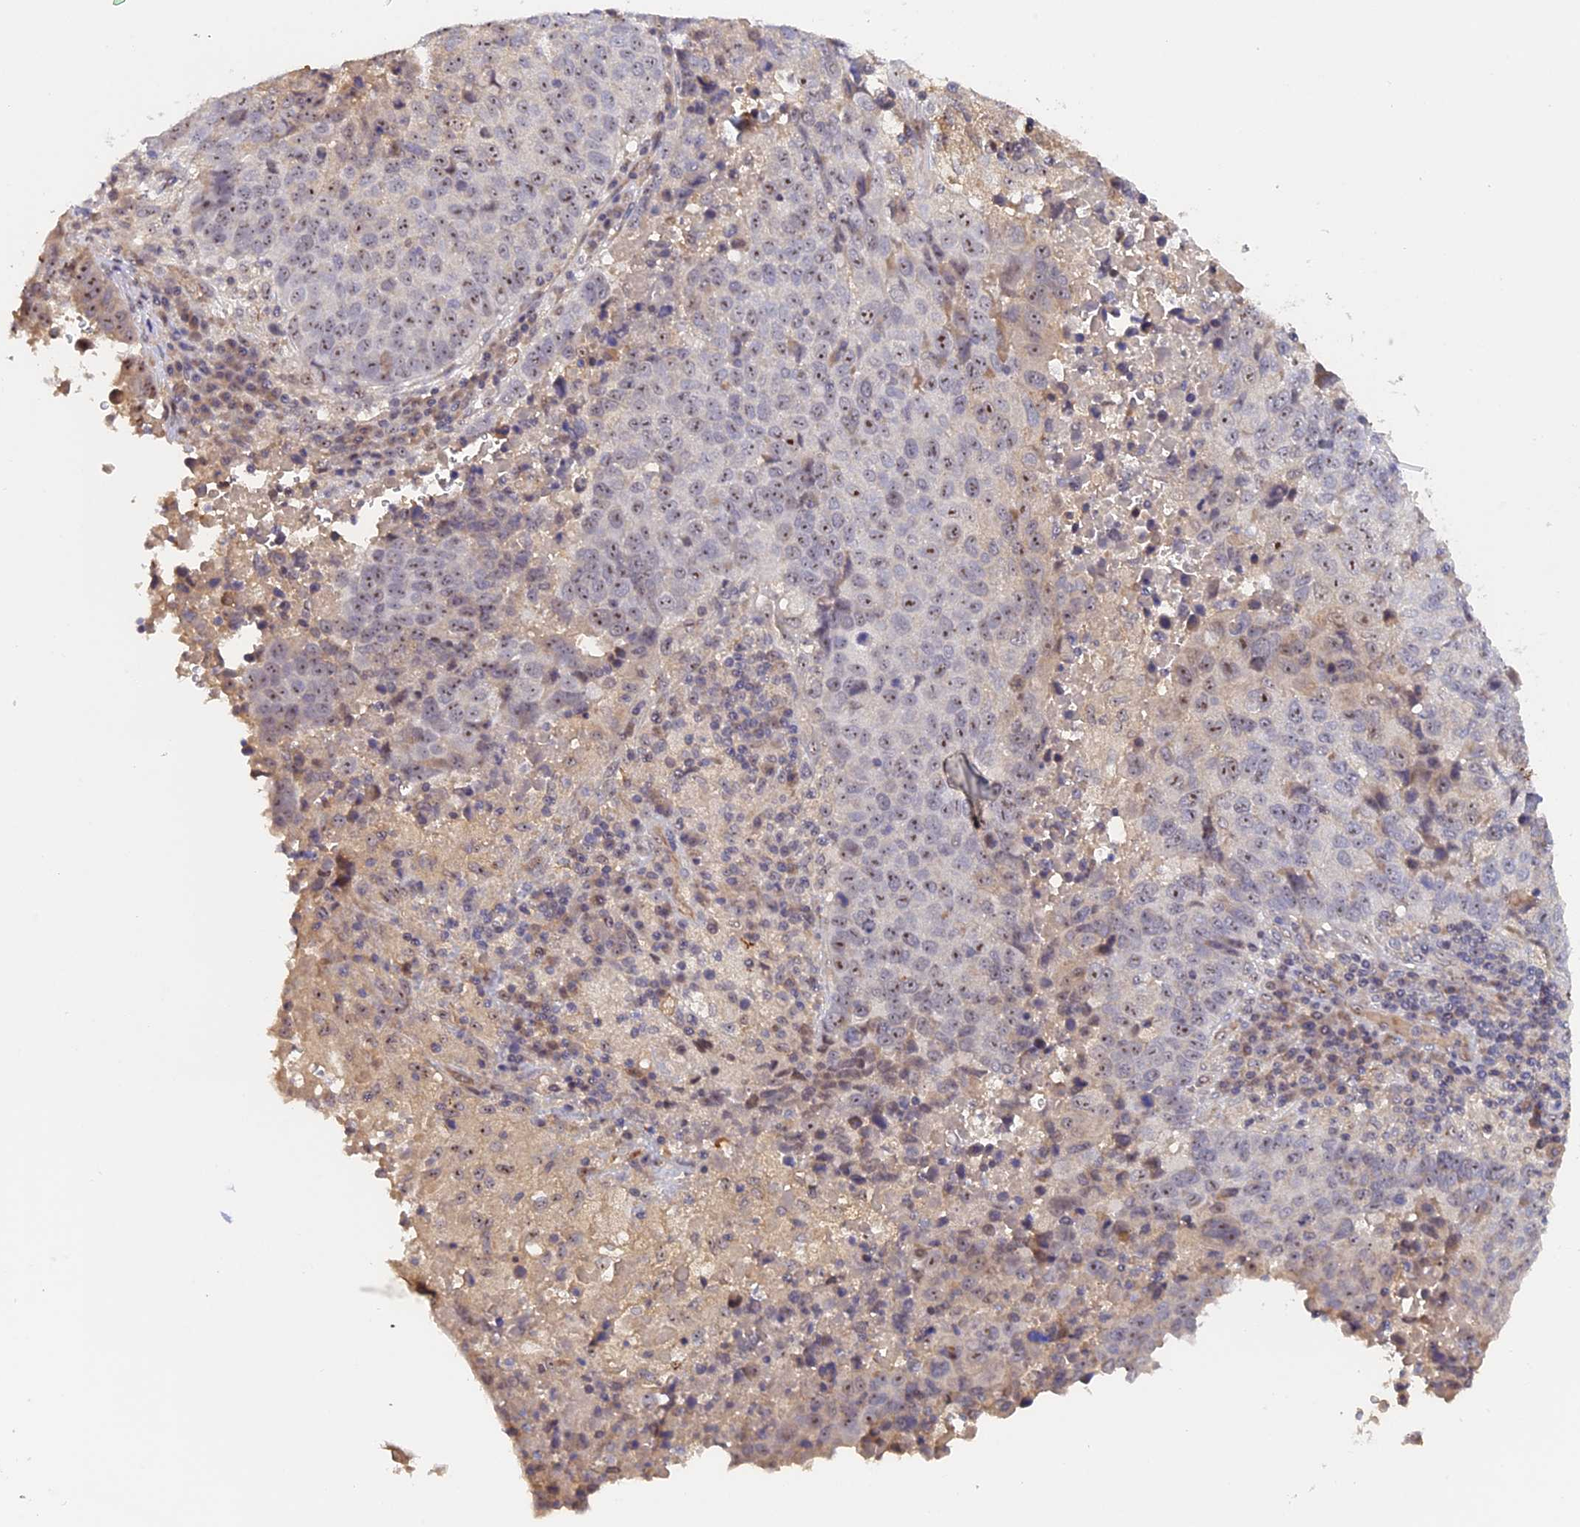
{"staining": {"intensity": "moderate", "quantity": "25%-75%", "location": "nuclear"}, "tissue": "lung cancer", "cell_type": "Tumor cells", "image_type": "cancer", "snomed": [{"axis": "morphology", "description": "Squamous cell carcinoma, NOS"}, {"axis": "topography", "description": "Lung"}], "caption": "Lung cancer (squamous cell carcinoma) was stained to show a protein in brown. There is medium levels of moderate nuclear expression in approximately 25%-75% of tumor cells. (Stains: DAB in brown, nuclei in blue, Microscopy: brightfield microscopy at high magnification).", "gene": "FAM98C", "patient": {"sex": "male", "age": 73}}